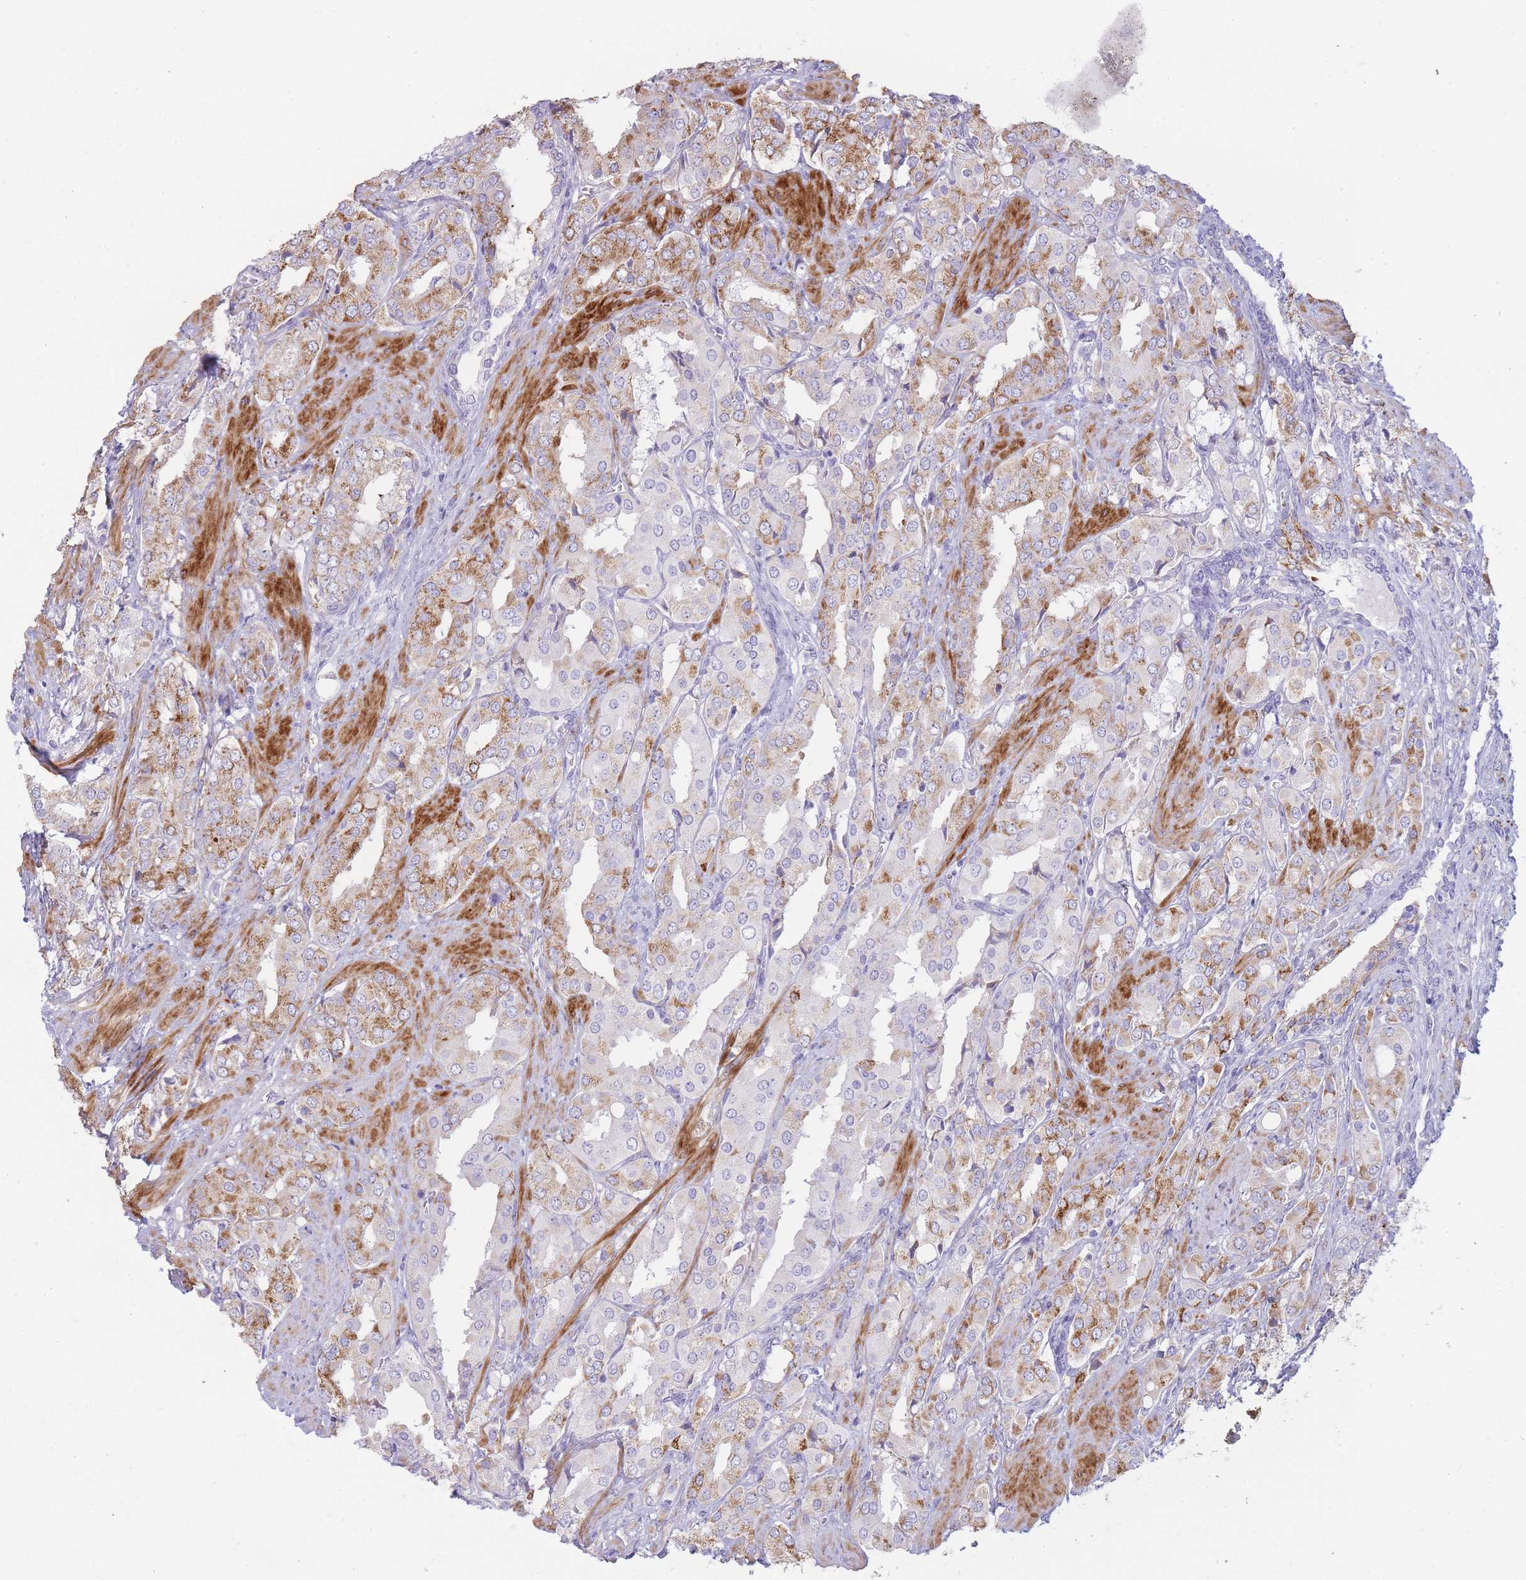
{"staining": {"intensity": "moderate", "quantity": "25%-75%", "location": "cytoplasmic/membranous"}, "tissue": "prostate cancer", "cell_type": "Tumor cells", "image_type": "cancer", "snomed": [{"axis": "morphology", "description": "Adenocarcinoma, High grade"}, {"axis": "topography", "description": "Prostate"}], "caption": "There is medium levels of moderate cytoplasmic/membranous staining in tumor cells of high-grade adenocarcinoma (prostate), as demonstrated by immunohistochemical staining (brown color).", "gene": "UTP14A", "patient": {"sex": "male", "age": 71}}